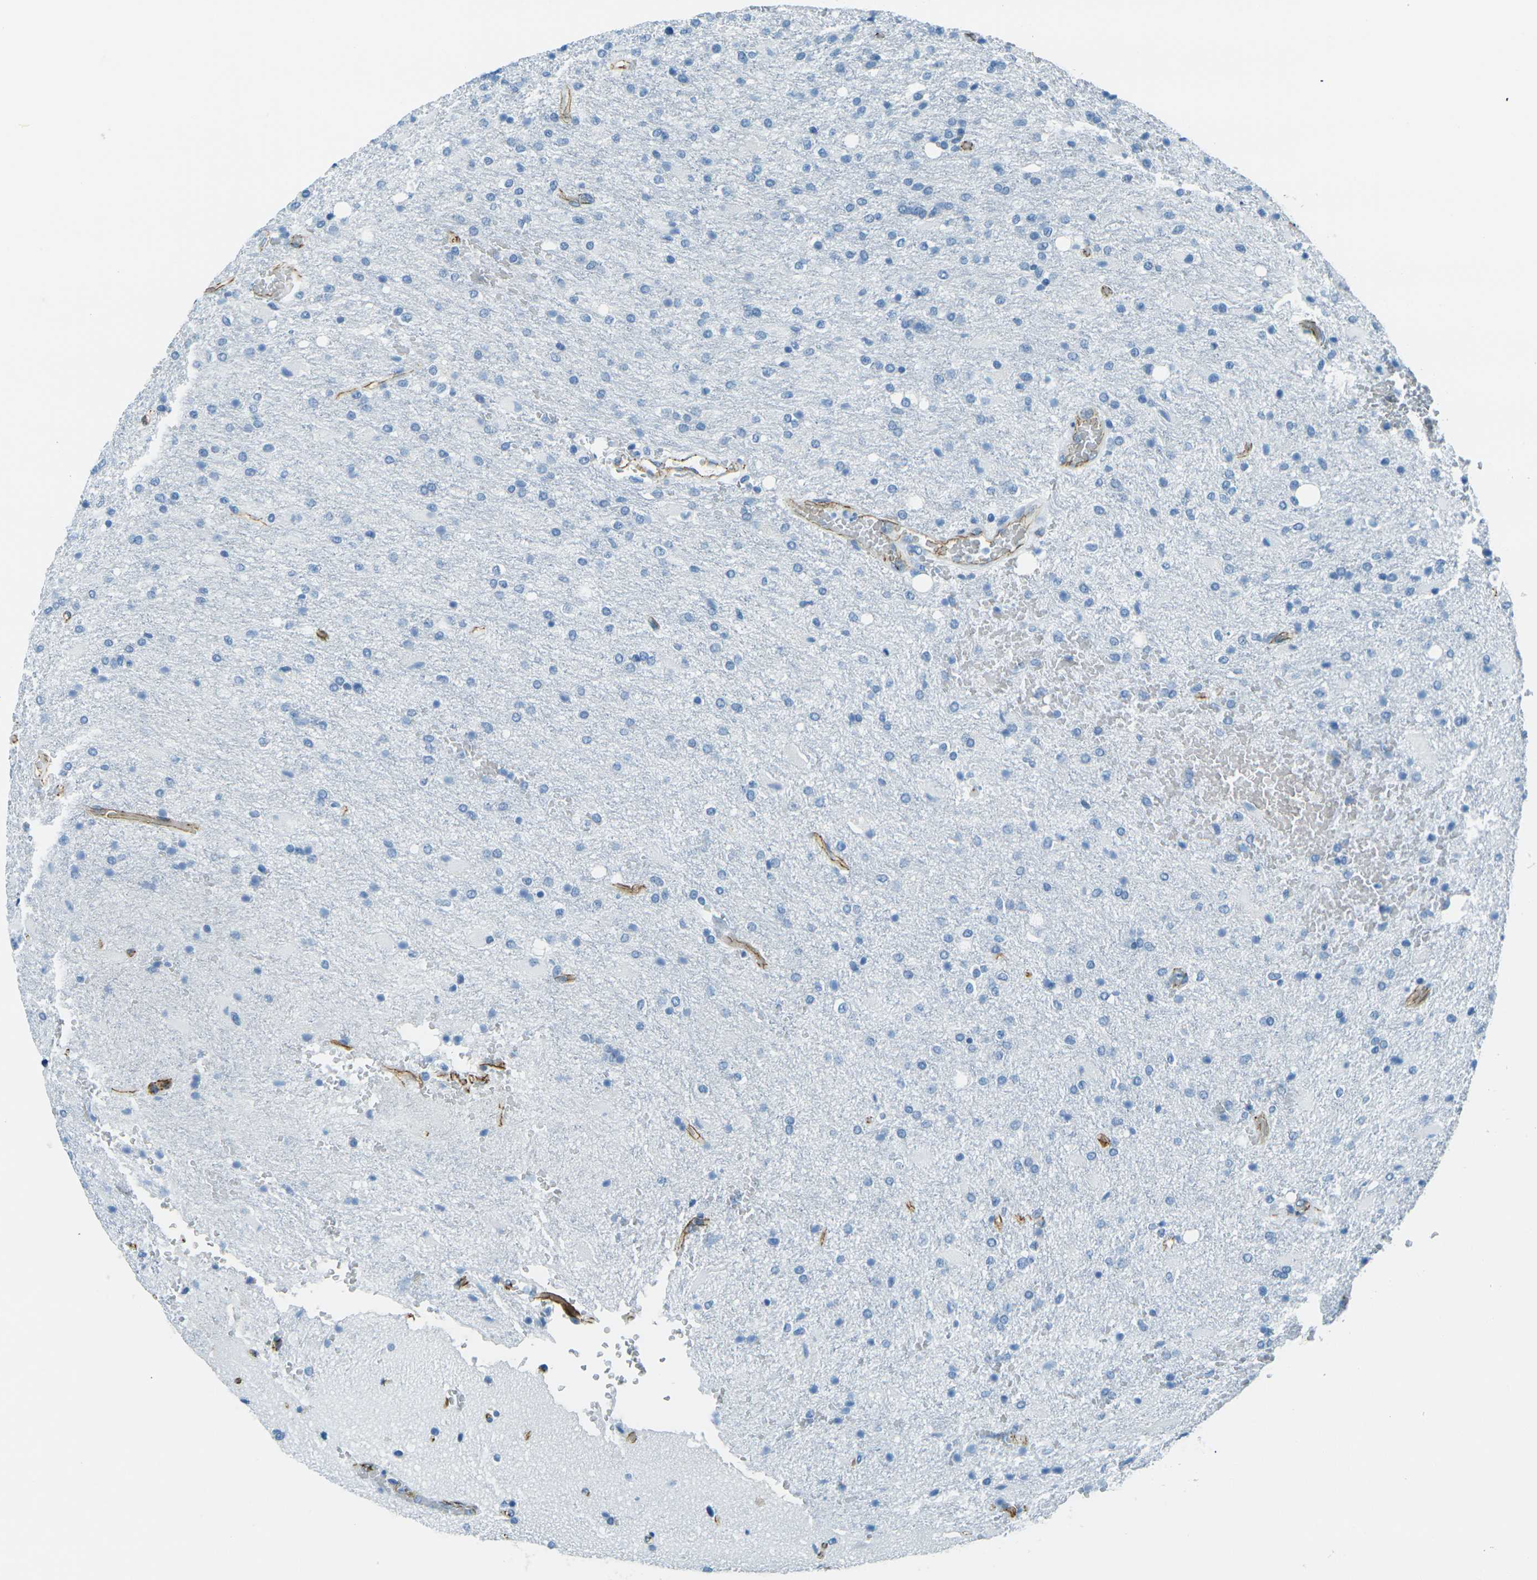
{"staining": {"intensity": "negative", "quantity": "none", "location": "none"}, "tissue": "glioma", "cell_type": "Tumor cells", "image_type": "cancer", "snomed": [{"axis": "morphology", "description": "Glioma, malignant, High grade"}, {"axis": "topography", "description": "Brain"}], "caption": "IHC histopathology image of human malignant glioma (high-grade) stained for a protein (brown), which reveals no expression in tumor cells. Brightfield microscopy of IHC stained with DAB (3,3'-diaminobenzidine) (brown) and hematoxylin (blue), captured at high magnification.", "gene": "OCLN", "patient": {"sex": "male", "age": 71}}